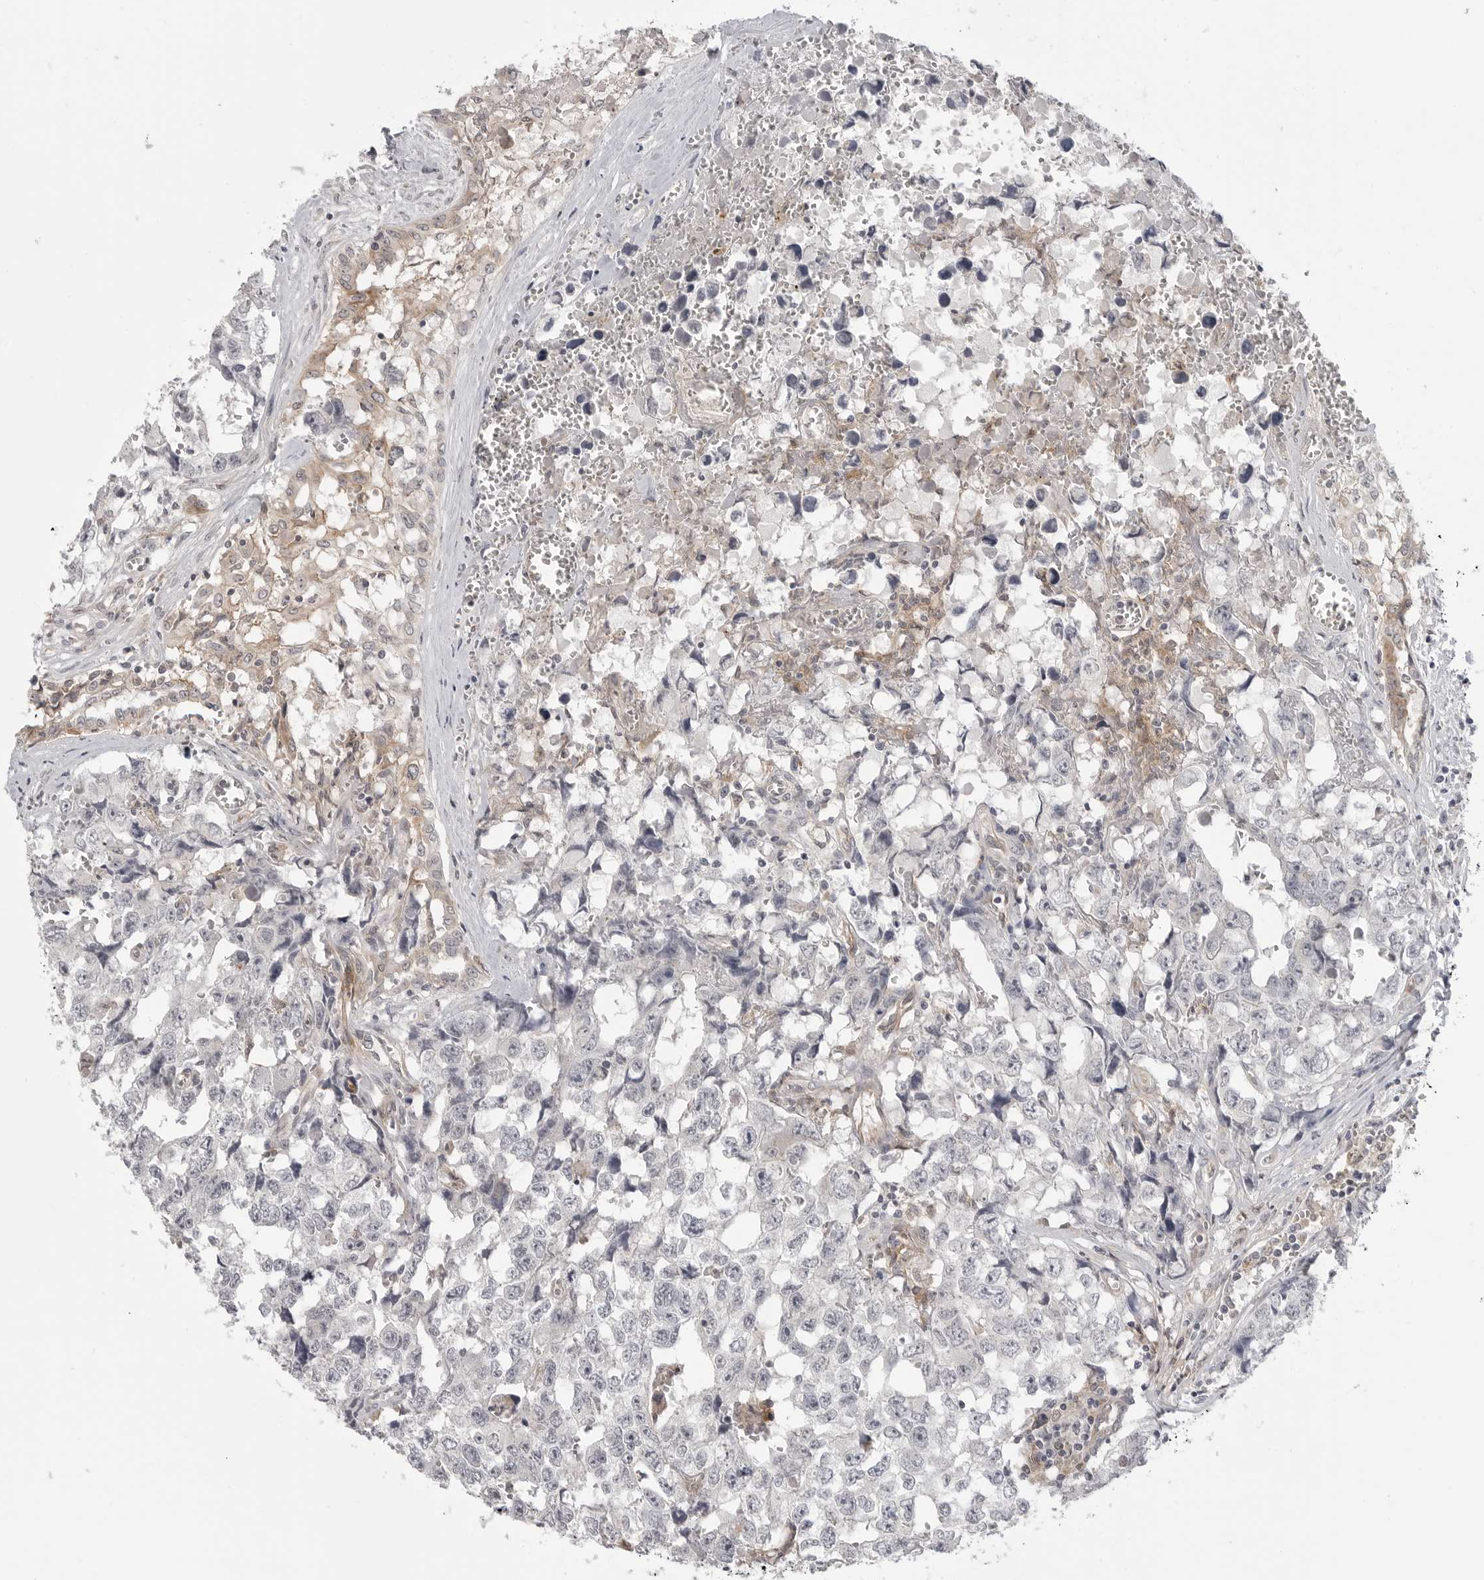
{"staining": {"intensity": "negative", "quantity": "none", "location": "none"}, "tissue": "testis cancer", "cell_type": "Tumor cells", "image_type": "cancer", "snomed": [{"axis": "morphology", "description": "Carcinoma, Embryonal, NOS"}, {"axis": "topography", "description": "Testis"}], "caption": "High magnification brightfield microscopy of testis cancer (embryonal carcinoma) stained with DAB (3,3'-diaminobenzidine) (brown) and counterstained with hematoxylin (blue): tumor cells show no significant expression.", "gene": "IFNGR1", "patient": {"sex": "male", "age": 31}}